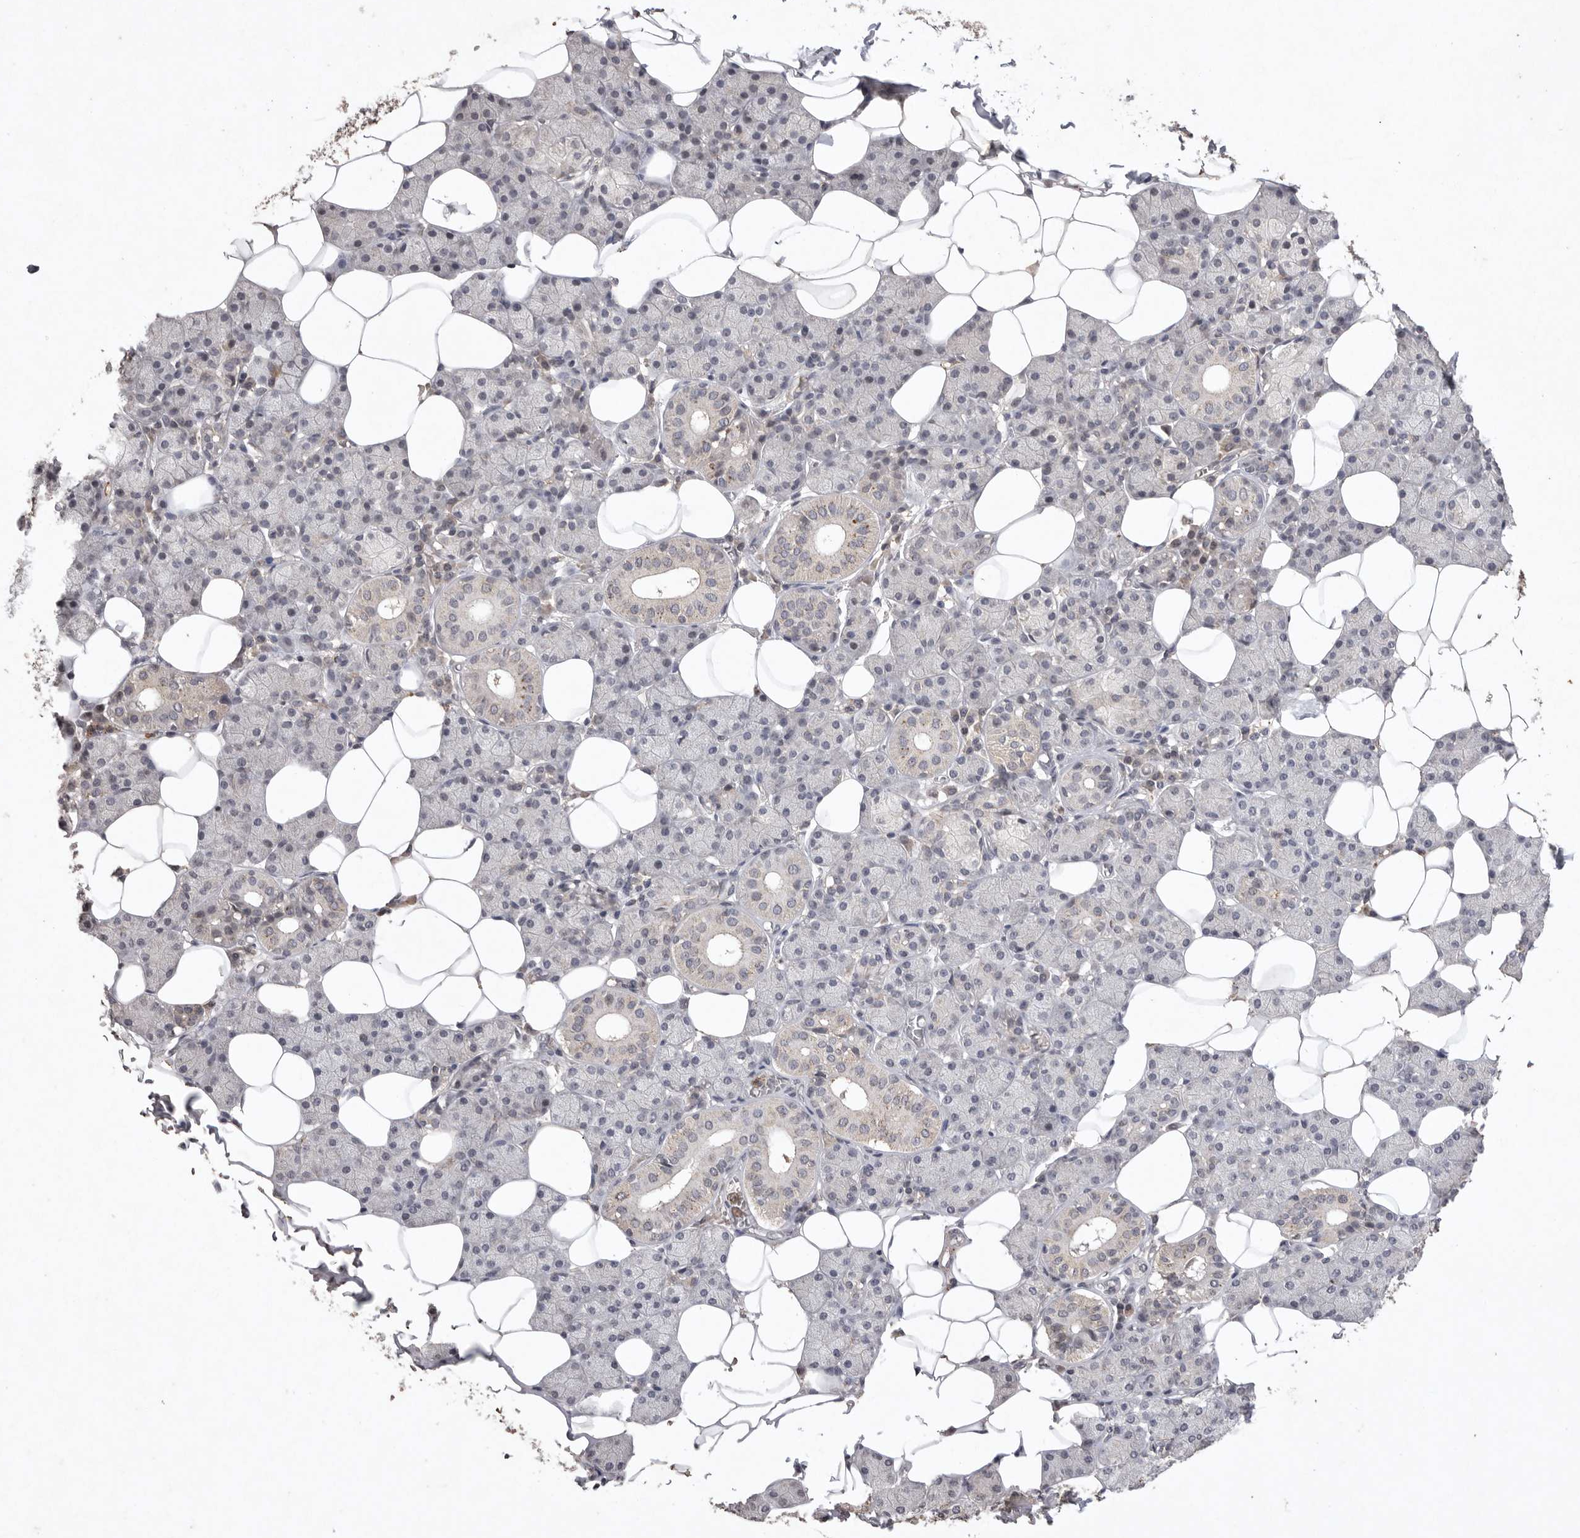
{"staining": {"intensity": "moderate", "quantity": "<25%", "location": "cytoplasmic/membranous"}, "tissue": "salivary gland", "cell_type": "Glandular cells", "image_type": "normal", "snomed": [{"axis": "morphology", "description": "Normal tissue, NOS"}, {"axis": "topography", "description": "Salivary gland"}], "caption": "A micrograph of human salivary gland stained for a protein displays moderate cytoplasmic/membranous brown staining in glandular cells.", "gene": "APLNR", "patient": {"sex": "female", "age": 33}}